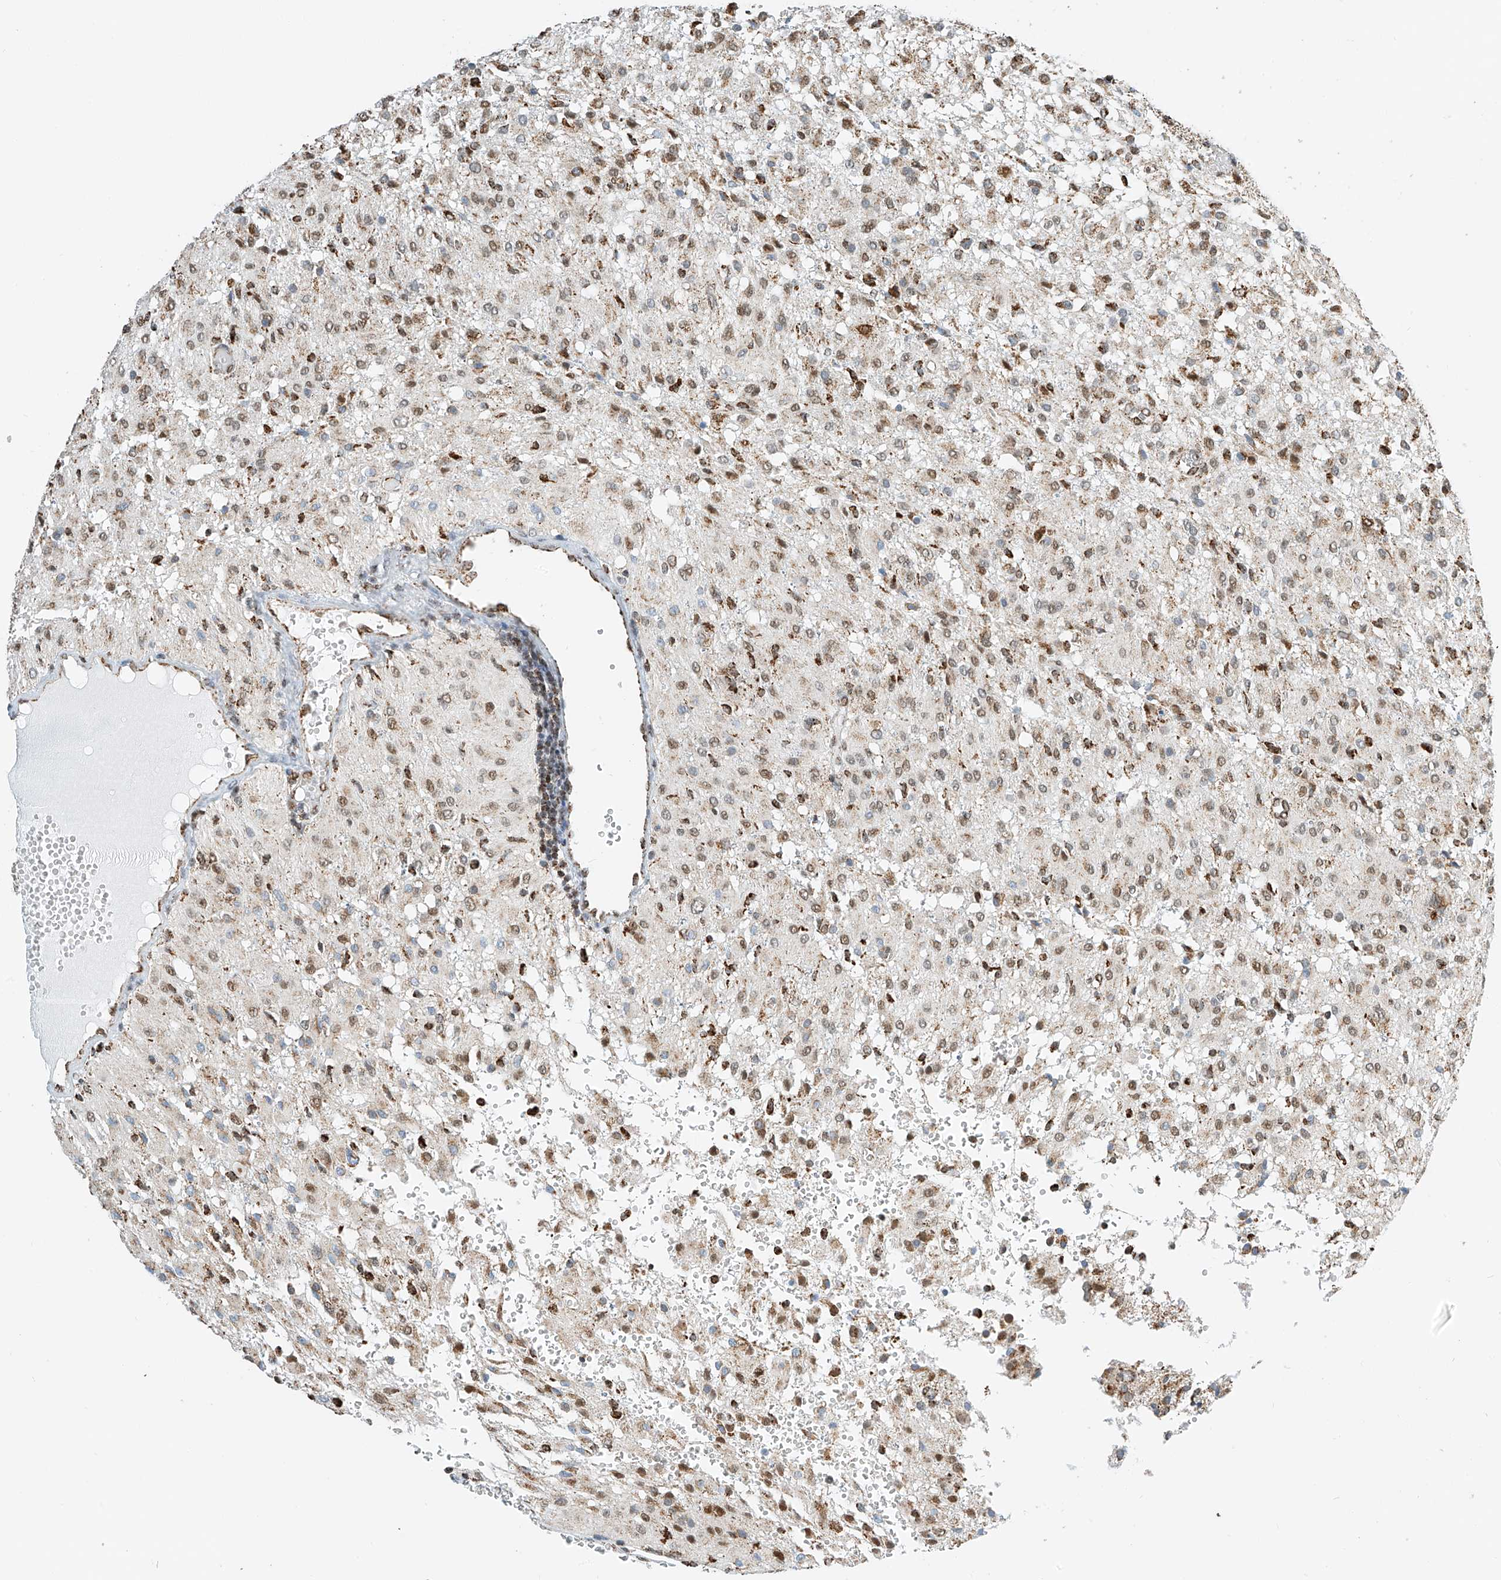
{"staining": {"intensity": "weak", "quantity": "25%-75%", "location": "cytoplasmic/membranous"}, "tissue": "glioma", "cell_type": "Tumor cells", "image_type": "cancer", "snomed": [{"axis": "morphology", "description": "Glioma, malignant, High grade"}, {"axis": "topography", "description": "Brain"}], "caption": "A photomicrograph of high-grade glioma (malignant) stained for a protein demonstrates weak cytoplasmic/membranous brown staining in tumor cells. The staining was performed using DAB, with brown indicating positive protein expression. Nuclei are stained blue with hematoxylin.", "gene": "PPA2", "patient": {"sex": "female", "age": 59}}